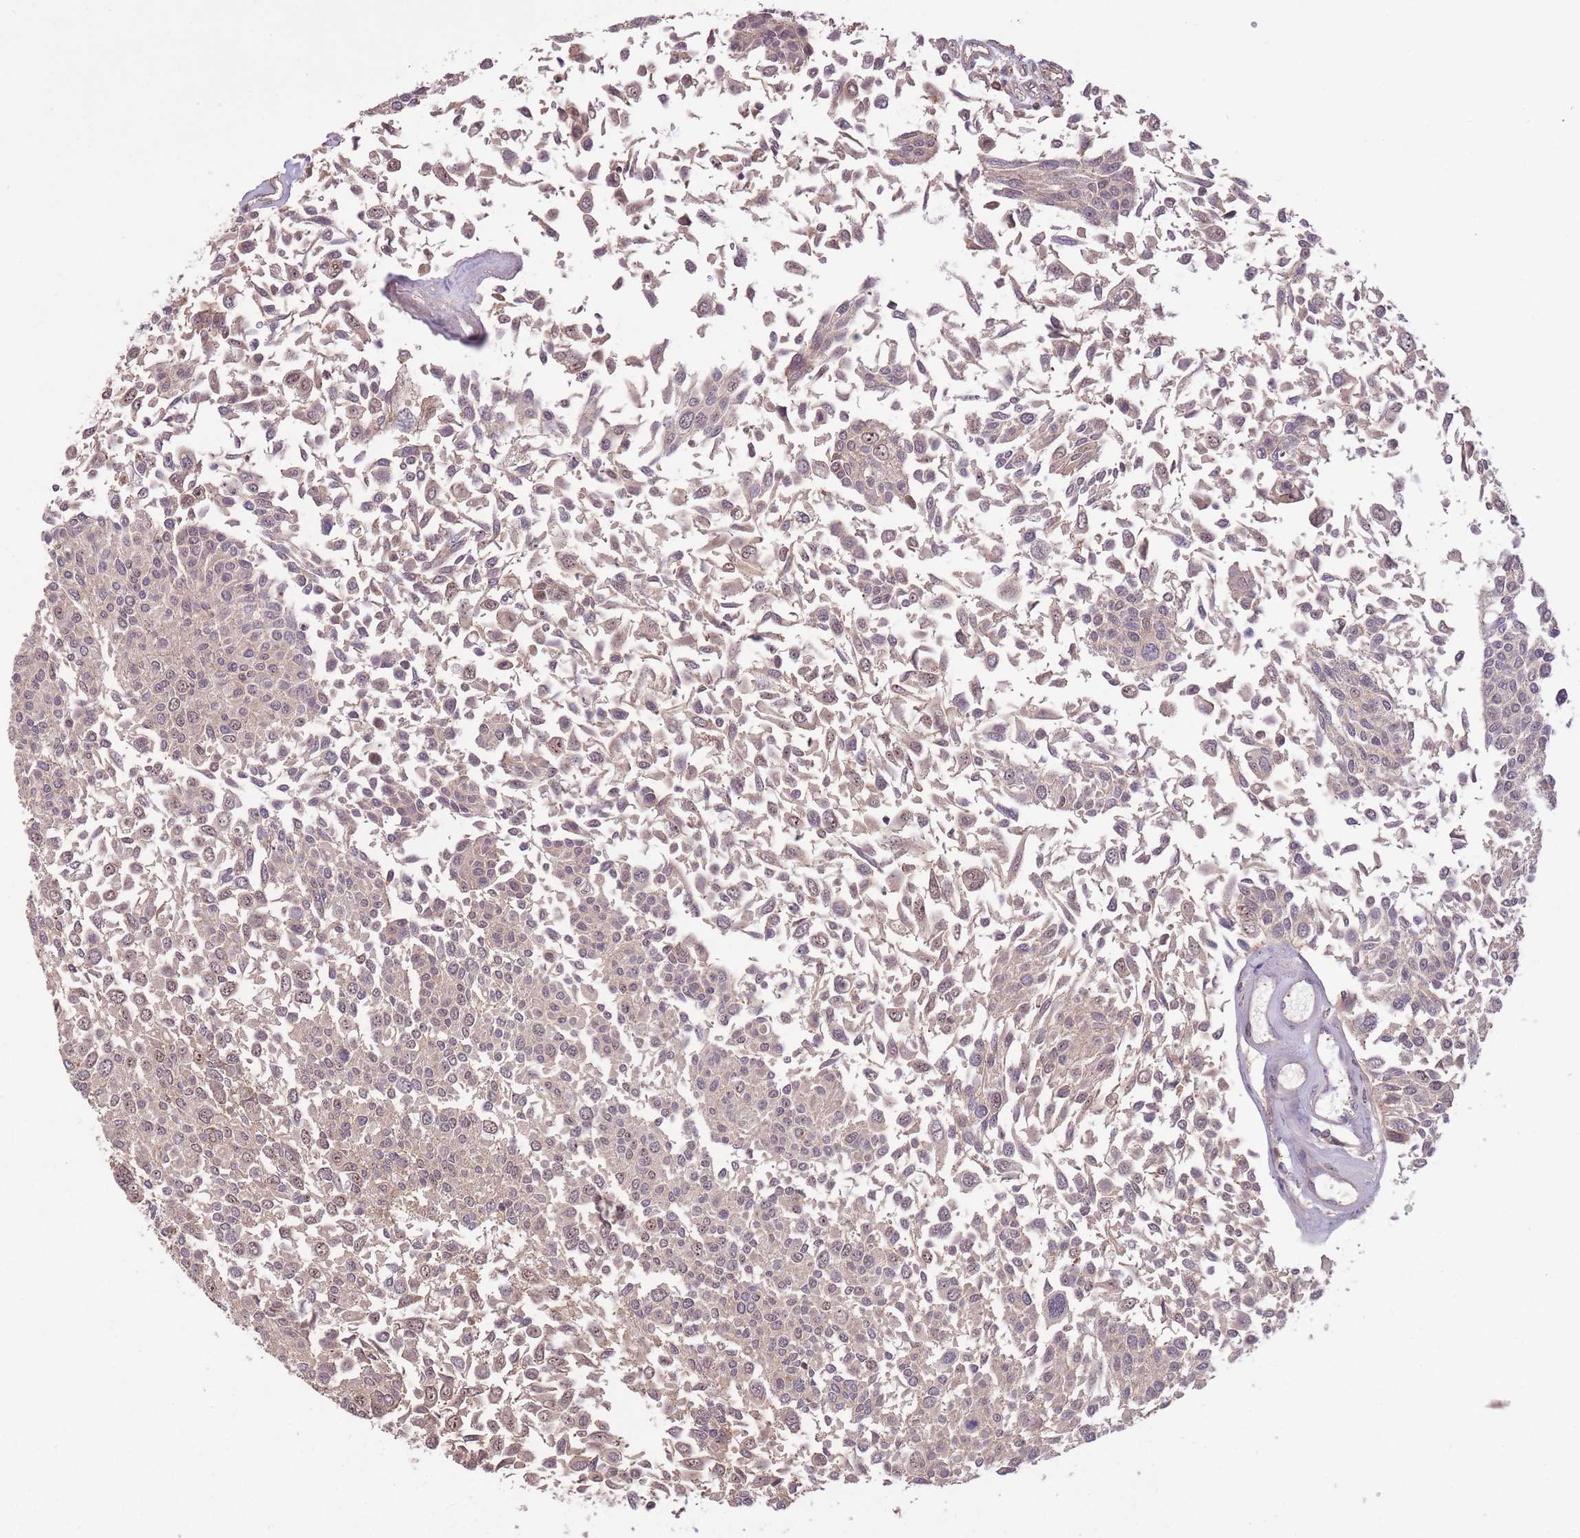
{"staining": {"intensity": "weak", "quantity": "25%-75%", "location": "cytoplasmic/membranous"}, "tissue": "urothelial cancer", "cell_type": "Tumor cells", "image_type": "cancer", "snomed": [{"axis": "morphology", "description": "Urothelial carcinoma, NOS"}, {"axis": "topography", "description": "Urinary bladder"}], "caption": "Protein expression analysis of urothelial cancer displays weak cytoplasmic/membranous positivity in about 25%-75% of tumor cells.", "gene": "POLR3F", "patient": {"sex": "male", "age": 55}}